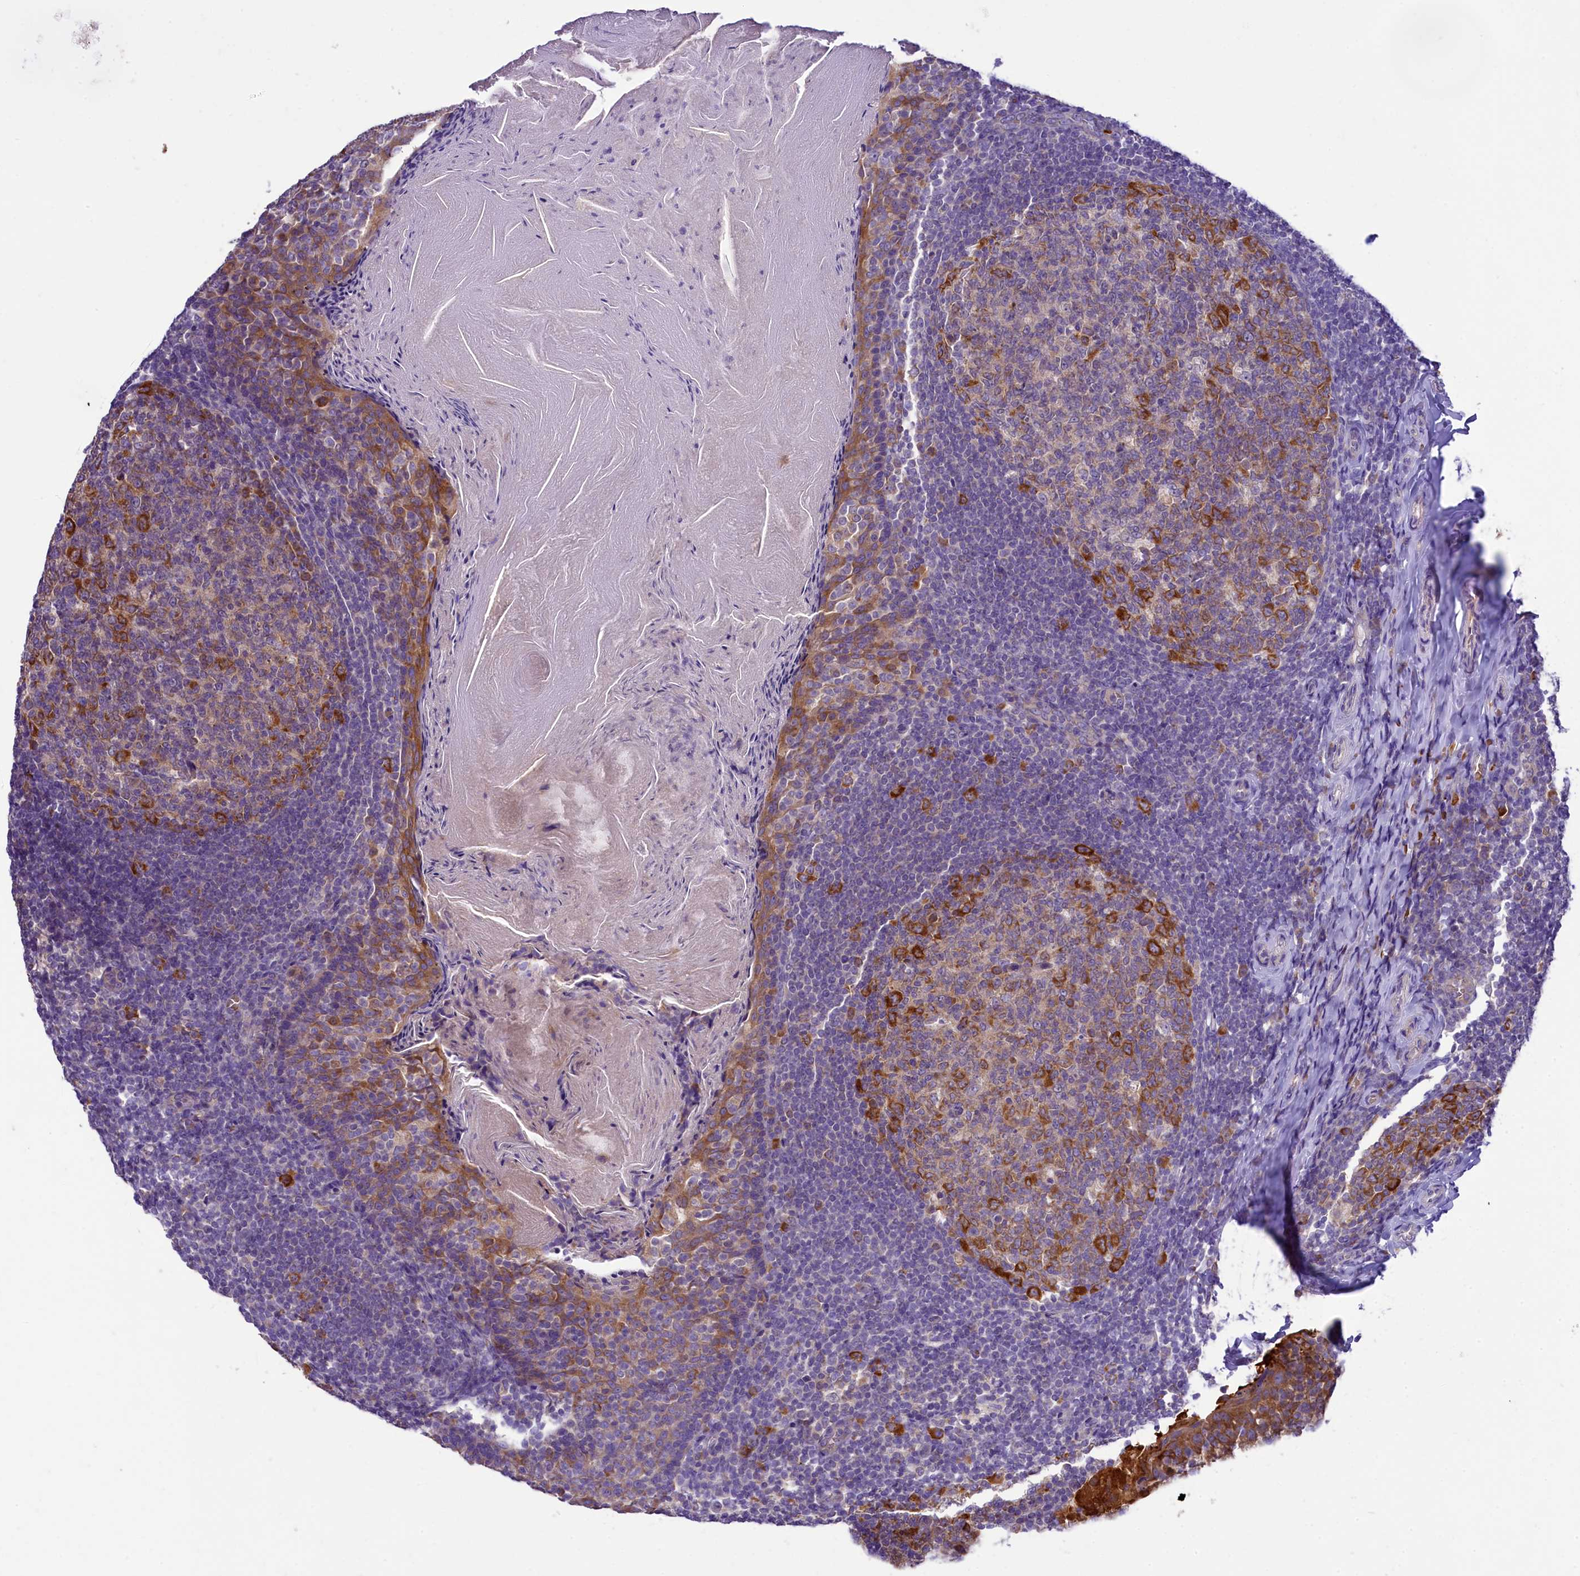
{"staining": {"intensity": "strong", "quantity": "25%-75%", "location": "cytoplasmic/membranous"}, "tissue": "tonsil", "cell_type": "Germinal center cells", "image_type": "normal", "snomed": [{"axis": "morphology", "description": "Normal tissue, NOS"}, {"axis": "topography", "description": "Tonsil"}], "caption": "Brown immunohistochemical staining in unremarkable human tonsil shows strong cytoplasmic/membranous positivity in about 25%-75% of germinal center cells. (Stains: DAB (3,3'-diaminobenzidine) in brown, nuclei in blue, Microscopy: brightfield microscopy at high magnification).", "gene": "LARP4", "patient": {"sex": "female", "age": 19}}